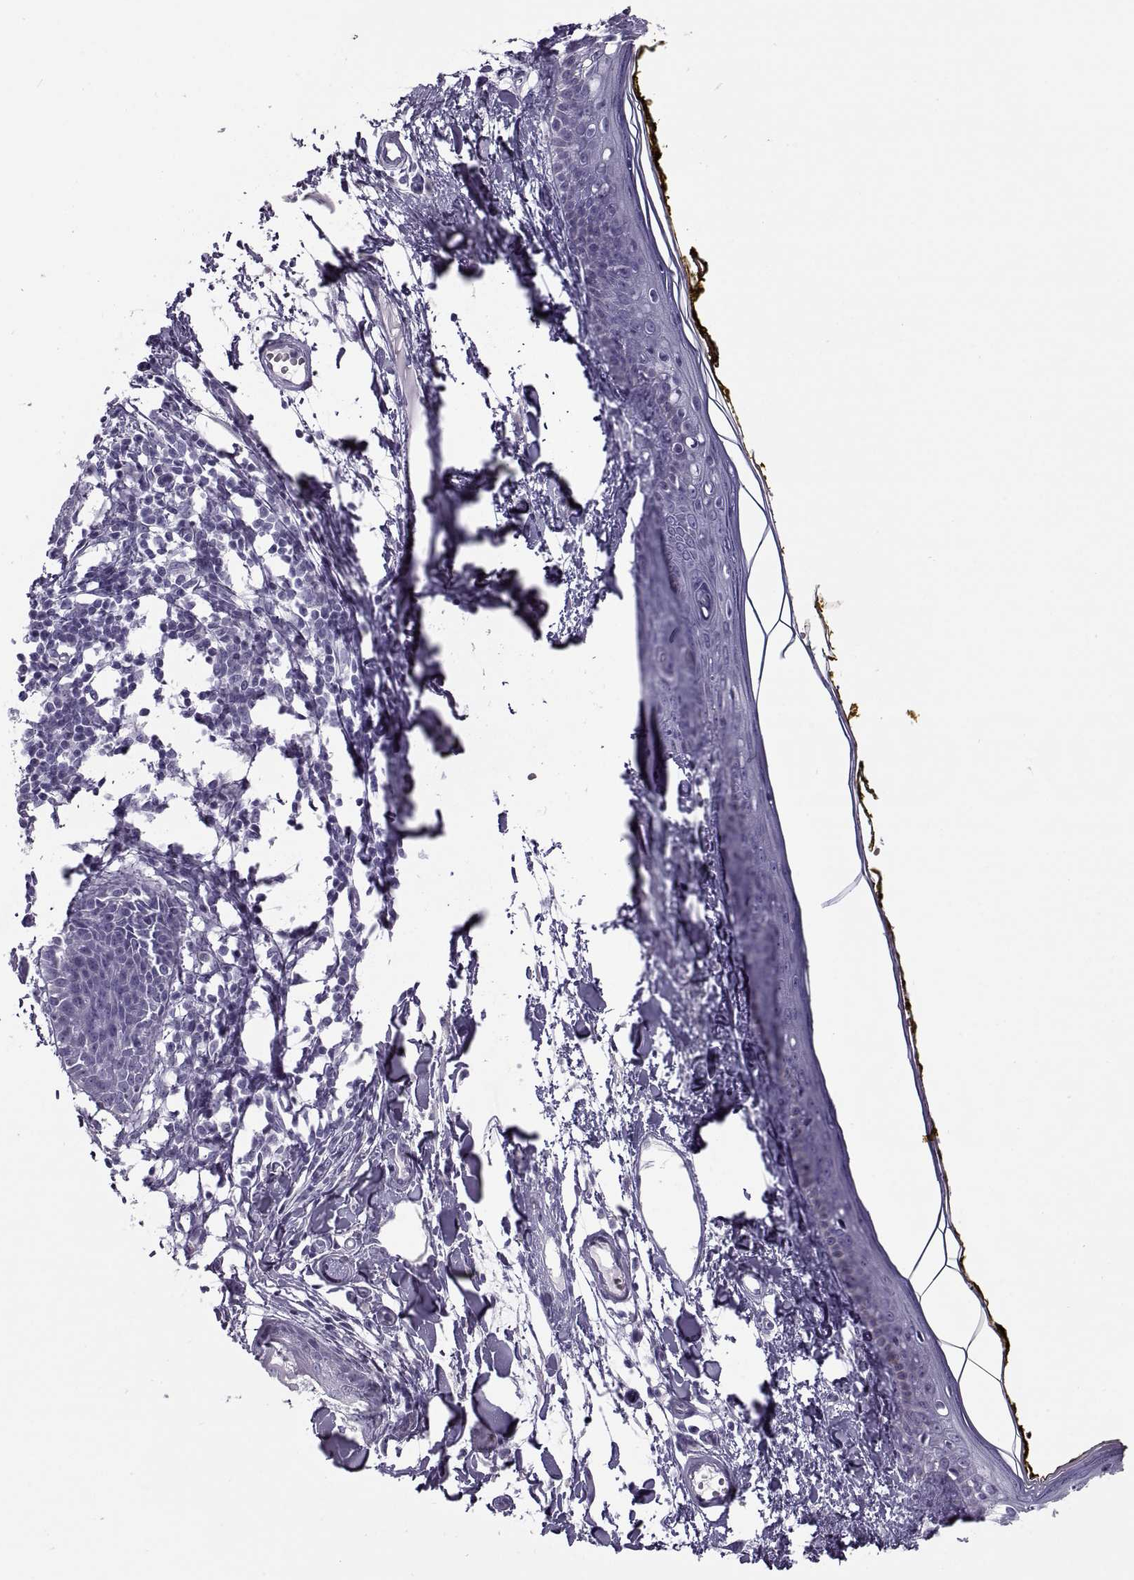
{"staining": {"intensity": "negative", "quantity": "none", "location": "none"}, "tissue": "skin", "cell_type": "Fibroblasts", "image_type": "normal", "snomed": [{"axis": "morphology", "description": "Normal tissue, NOS"}, {"axis": "topography", "description": "Skin"}], "caption": "A histopathology image of skin stained for a protein displays no brown staining in fibroblasts. The staining was performed using DAB (3,3'-diaminobenzidine) to visualize the protein expression in brown, while the nuclei were stained in blue with hematoxylin (Magnification: 20x).", "gene": "RLBP1", "patient": {"sex": "male", "age": 76}}